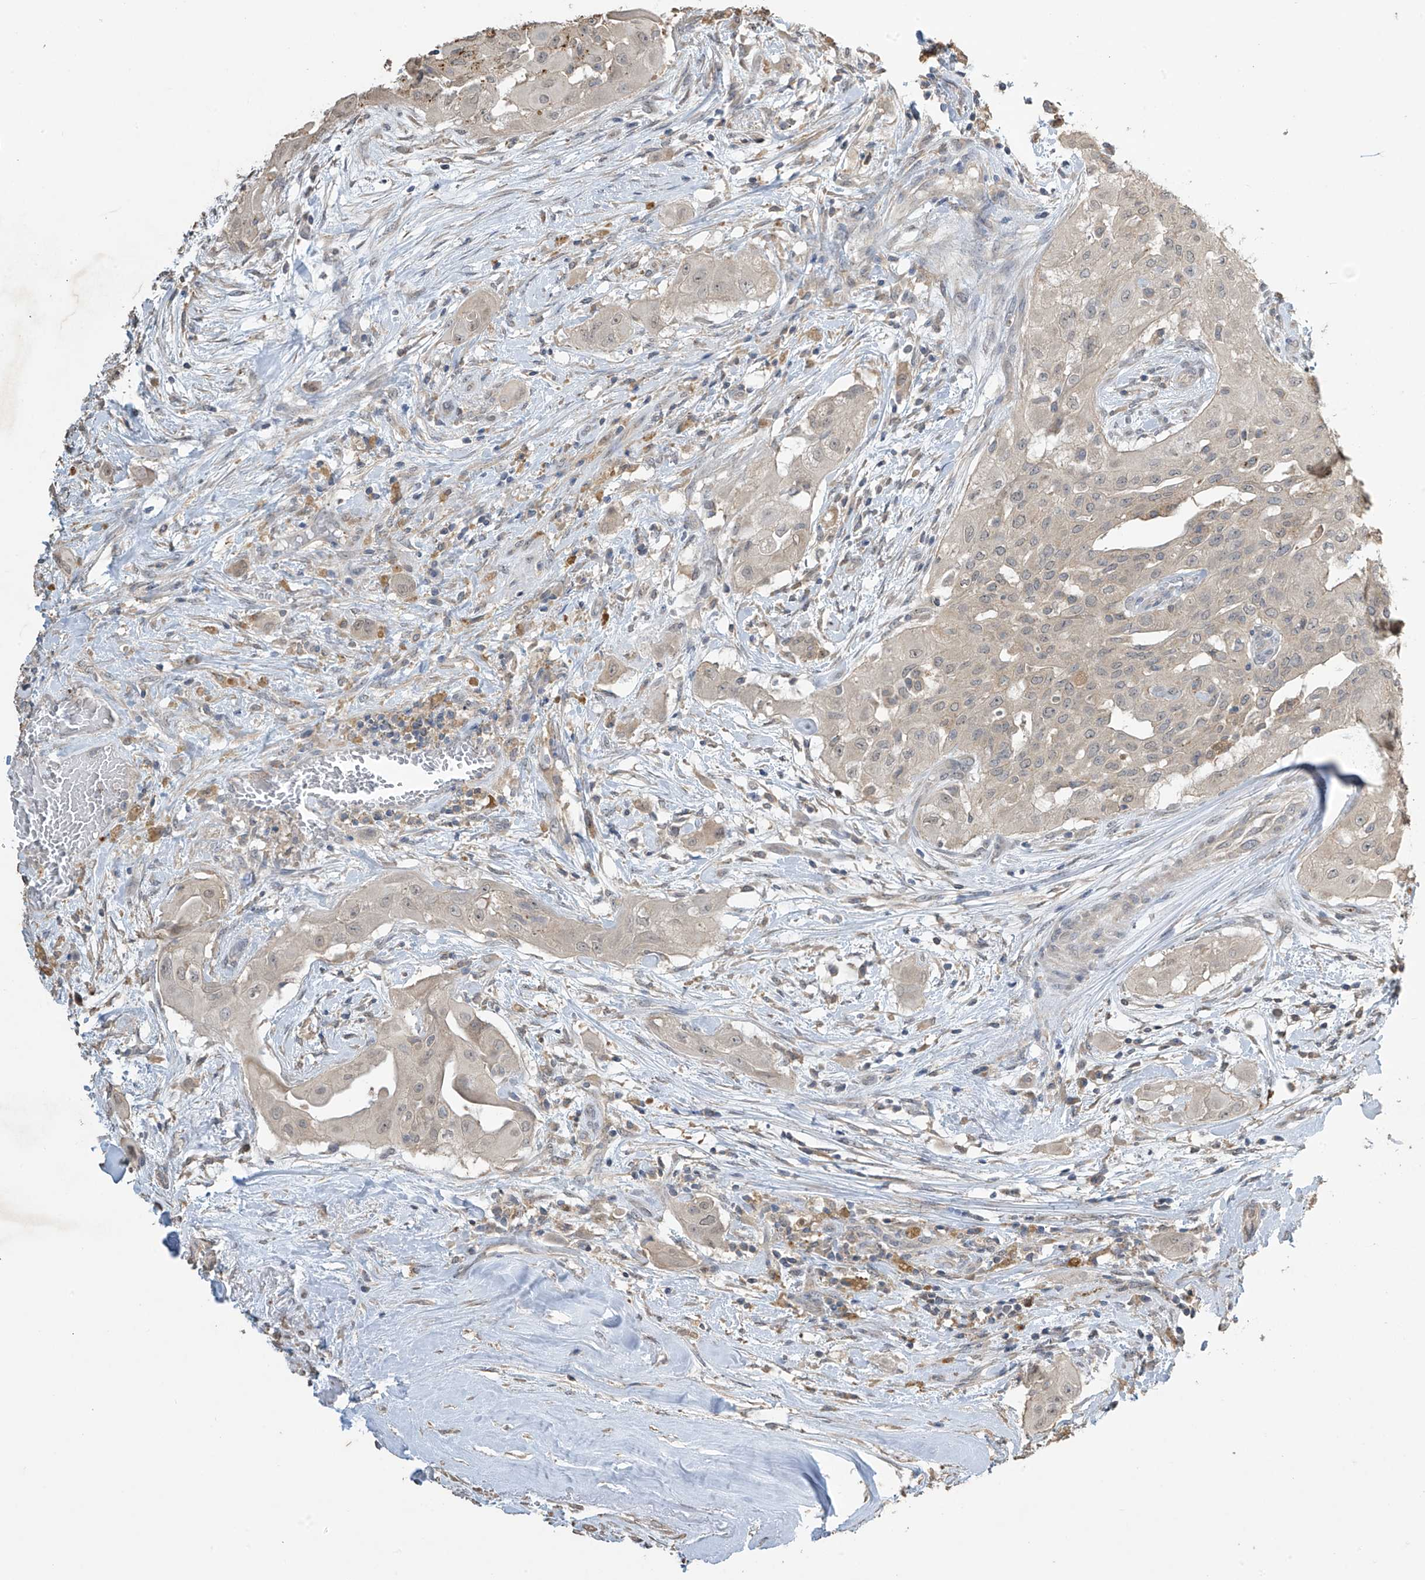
{"staining": {"intensity": "negative", "quantity": "none", "location": "none"}, "tissue": "thyroid cancer", "cell_type": "Tumor cells", "image_type": "cancer", "snomed": [{"axis": "morphology", "description": "Papillary adenocarcinoma, NOS"}, {"axis": "topography", "description": "Thyroid gland"}], "caption": "An immunohistochemistry photomicrograph of thyroid cancer is shown. There is no staining in tumor cells of thyroid cancer.", "gene": "SLFN14", "patient": {"sex": "female", "age": 59}}